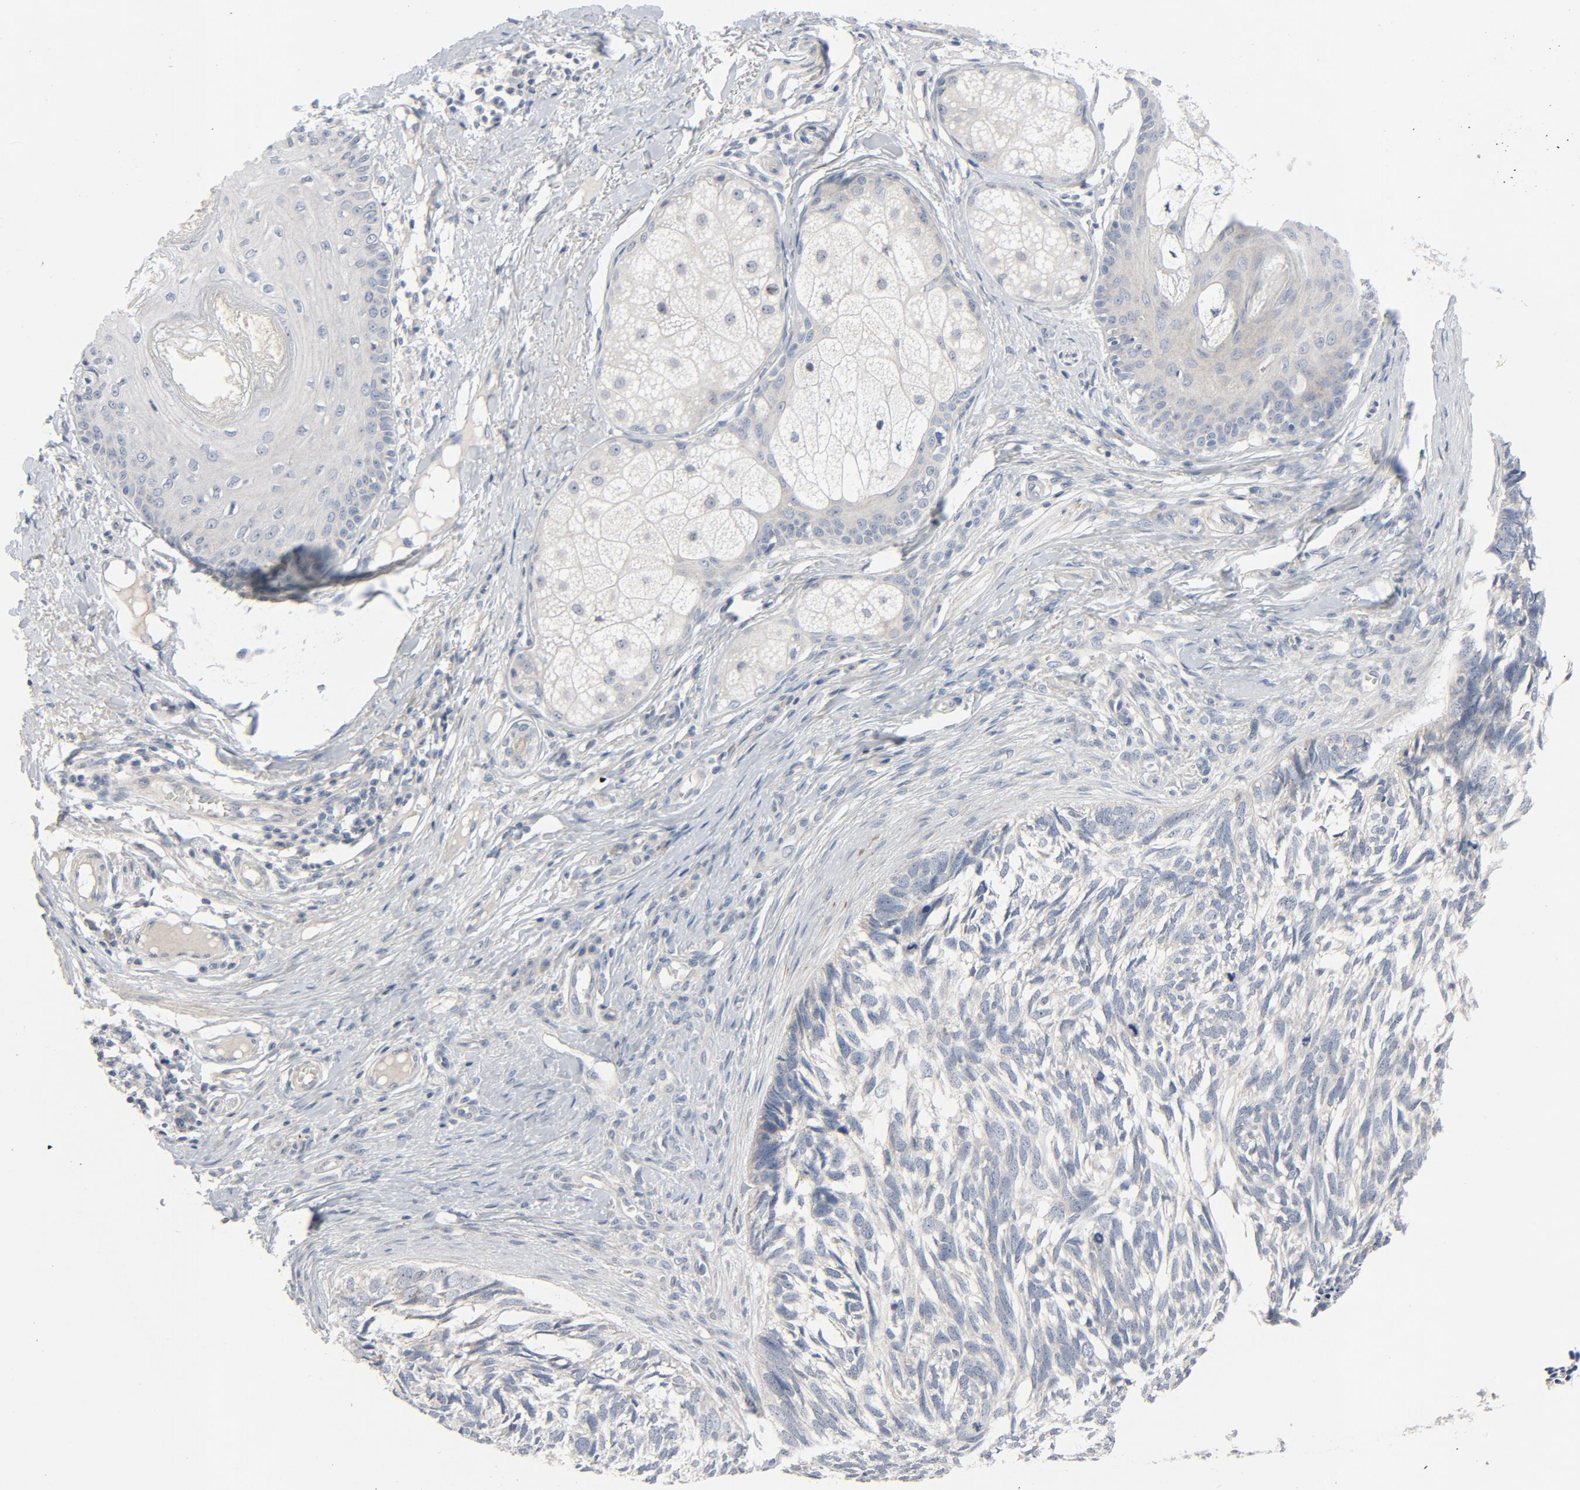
{"staining": {"intensity": "negative", "quantity": "none", "location": "none"}, "tissue": "skin cancer", "cell_type": "Tumor cells", "image_type": "cancer", "snomed": [{"axis": "morphology", "description": "Basal cell carcinoma"}, {"axis": "topography", "description": "Skin"}], "caption": "Skin cancer (basal cell carcinoma) stained for a protein using immunohistochemistry (IHC) demonstrates no staining tumor cells.", "gene": "TSG101", "patient": {"sex": "male", "age": 63}}